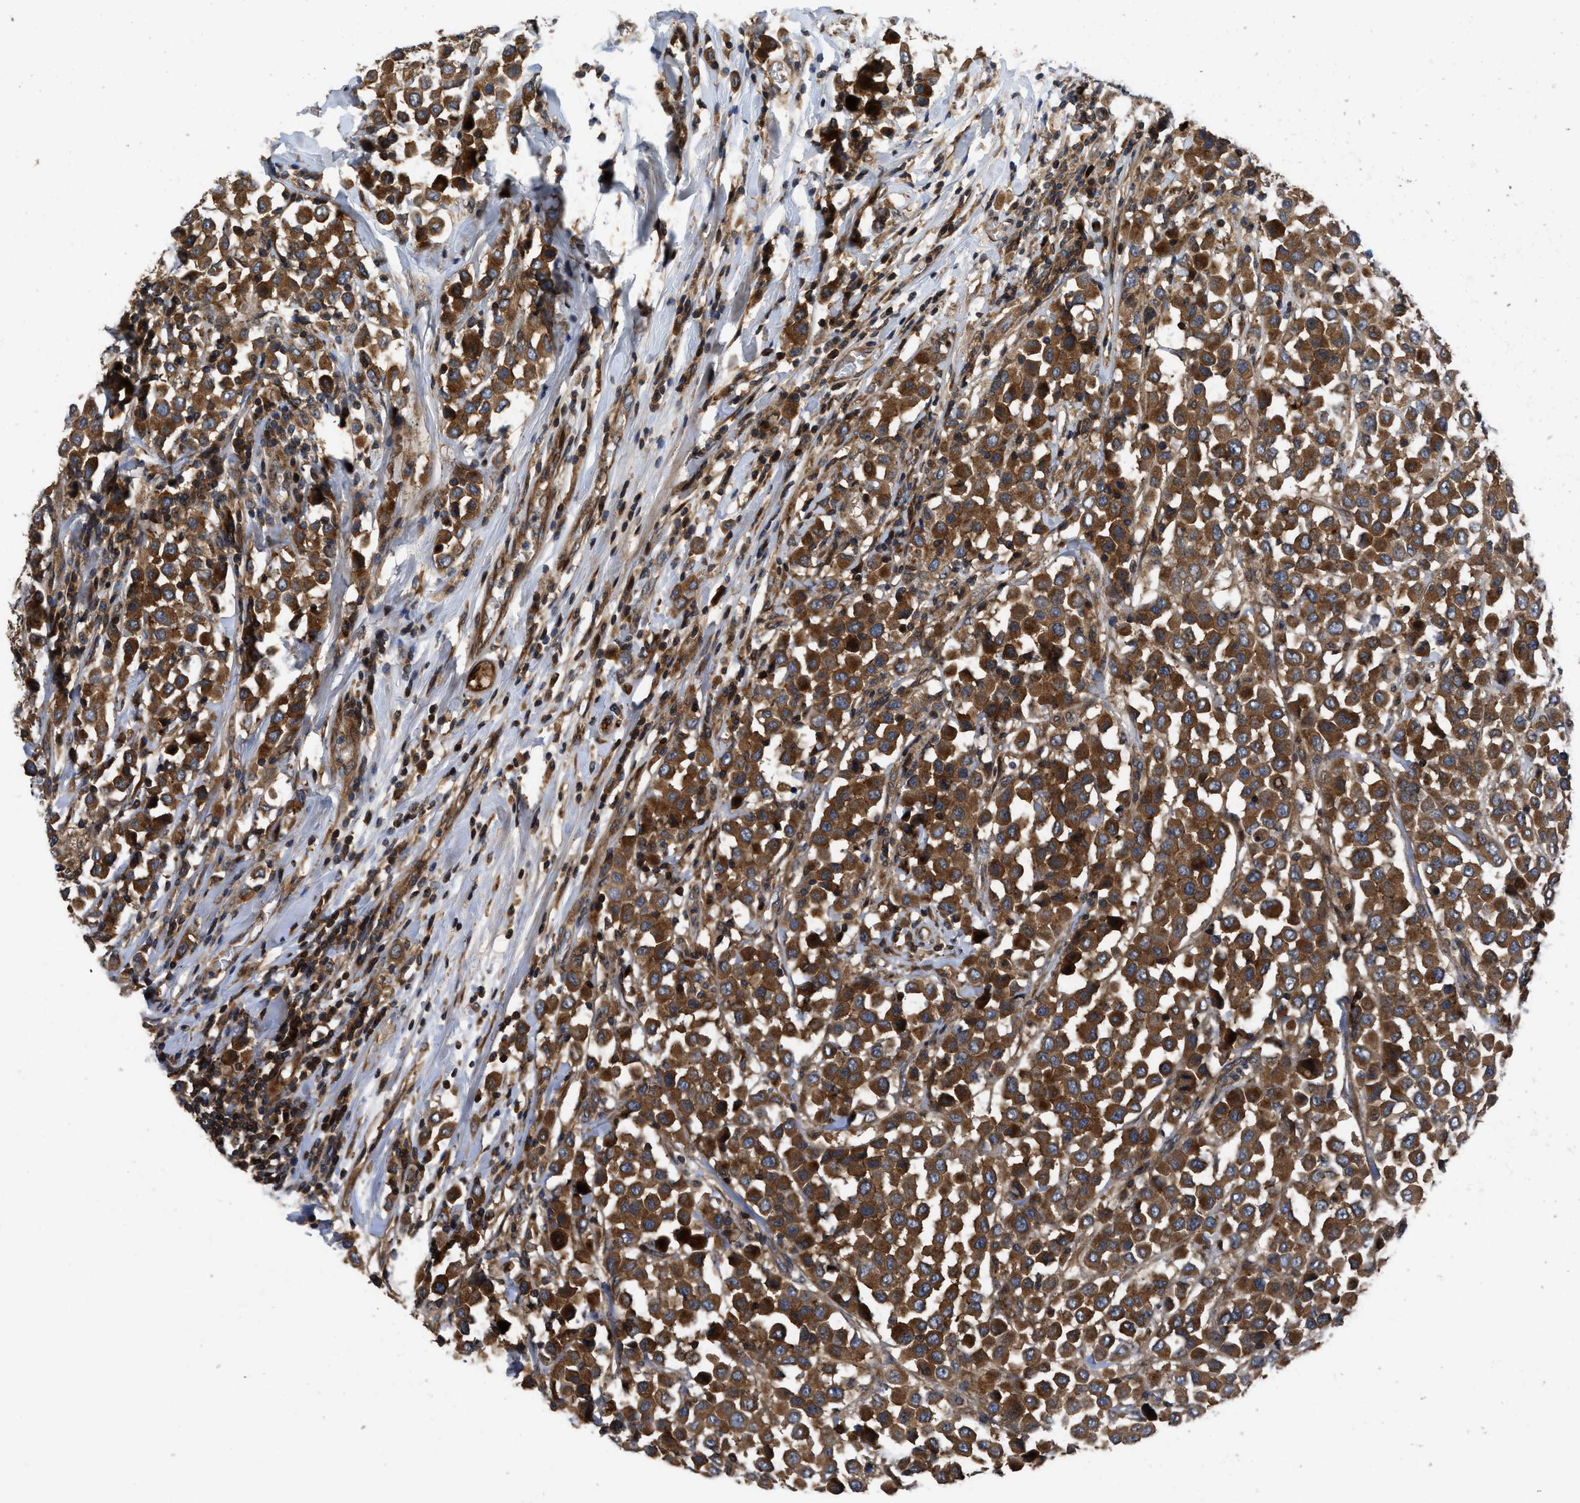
{"staining": {"intensity": "strong", "quantity": ">75%", "location": "cytoplasmic/membranous"}, "tissue": "breast cancer", "cell_type": "Tumor cells", "image_type": "cancer", "snomed": [{"axis": "morphology", "description": "Duct carcinoma"}, {"axis": "topography", "description": "Breast"}], "caption": "The immunohistochemical stain shows strong cytoplasmic/membranous staining in tumor cells of breast cancer (invasive ductal carcinoma) tissue. Nuclei are stained in blue.", "gene": "CNNM3", "patient": {"sex": "female", "age": 61}}